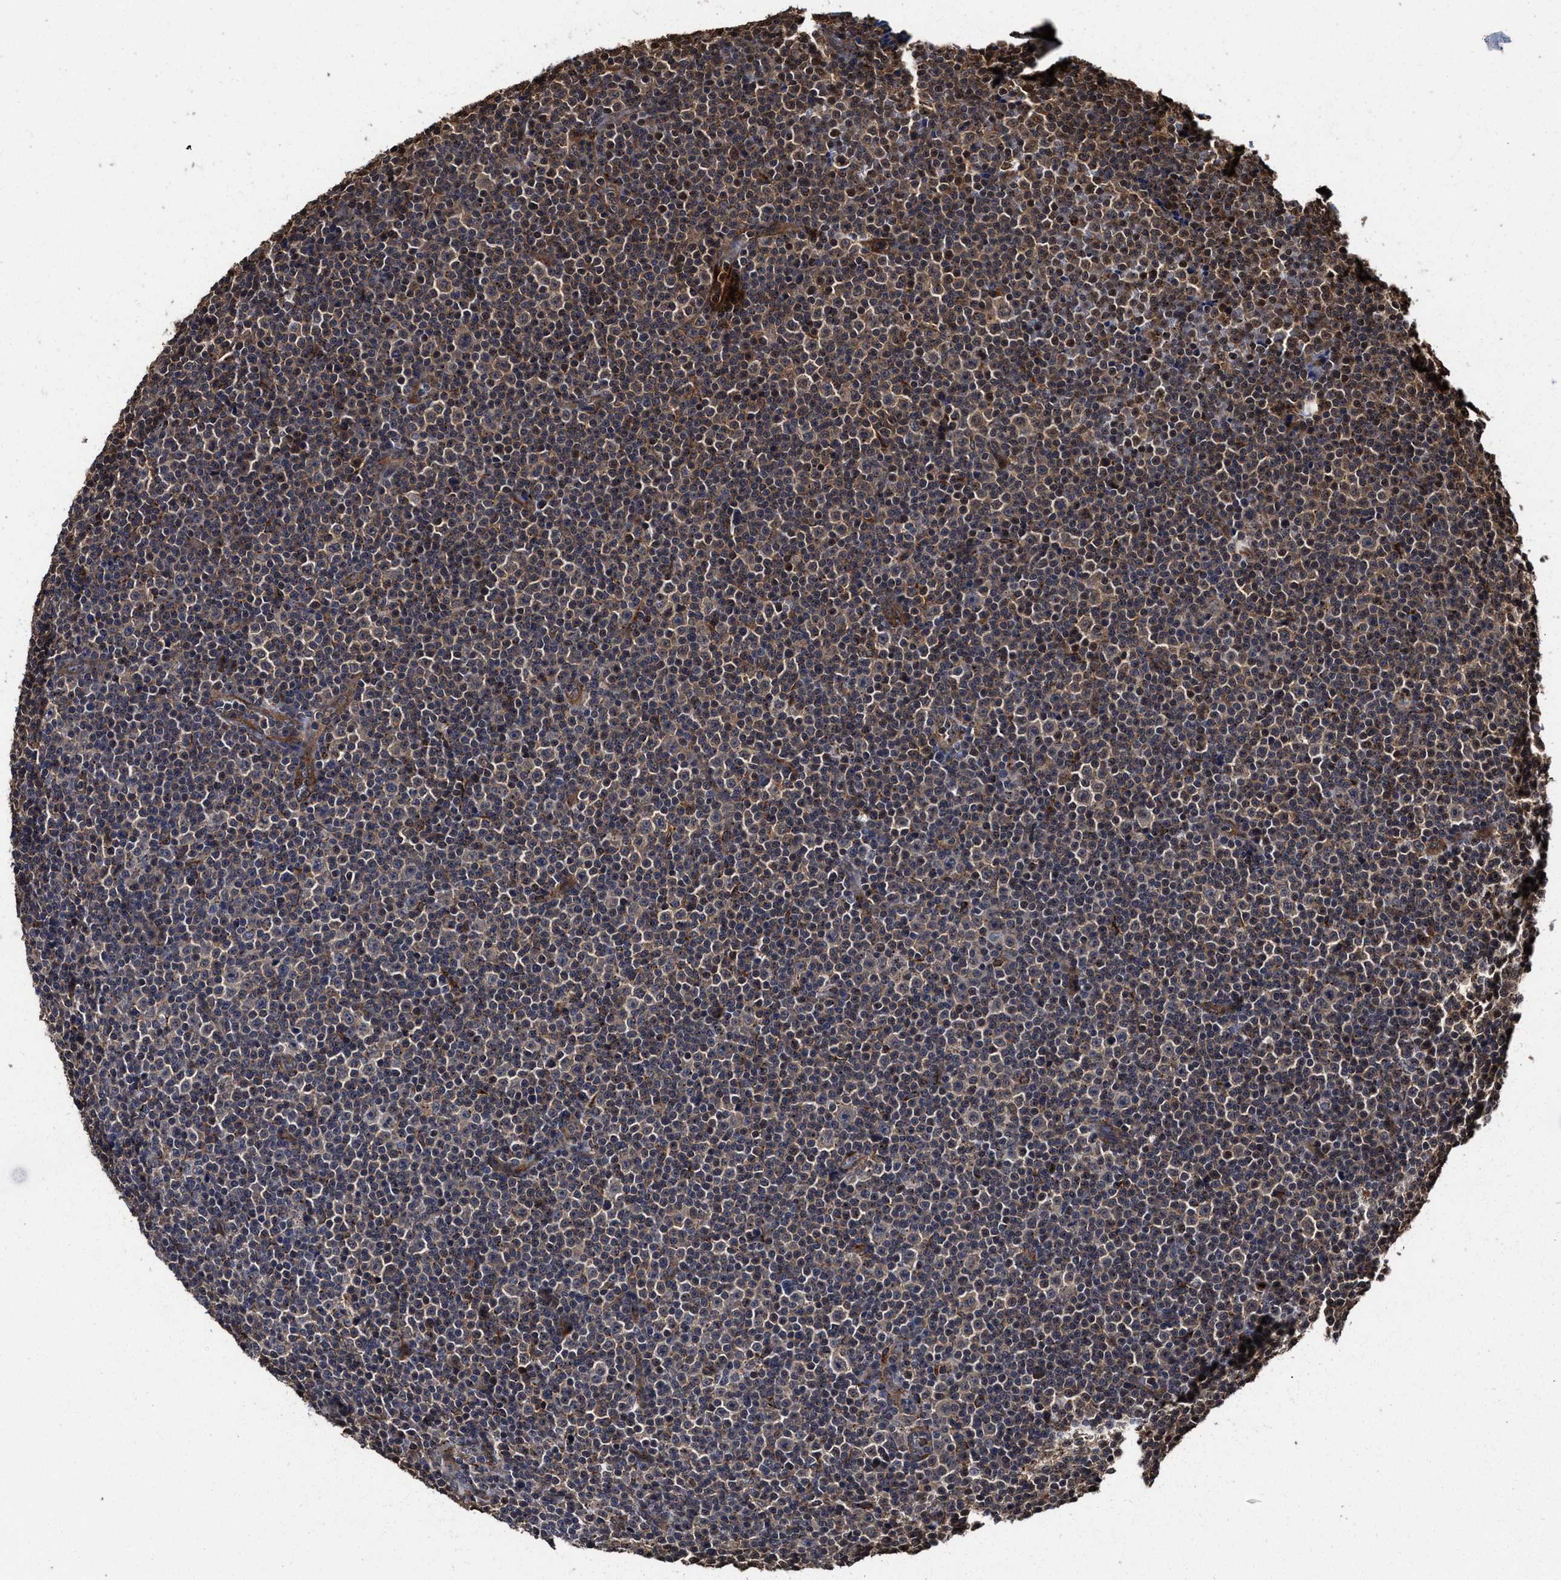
{"staining": {"intensity": "weak", "quantity": "25%-75%", "location": "cytoplasmic/membranous"}, "tissue": "lymphoma", "cell_type": "Tumor cells", "image_type": "cancer", "snomed": [{"axis": "morphology", "description": "Malignant lymphoma, non-Hodgkin's type, Low grade"}, {"axis": "topography", "description": "Lymph node"}], "caption": "Protein analysis of lymphoma tissue shows weak cytoplasmic/membranous staining in about 25%-75% of tumor cells.", "gene": "SEPTIN2", "patient": {"sex": "female", "age": 67}}